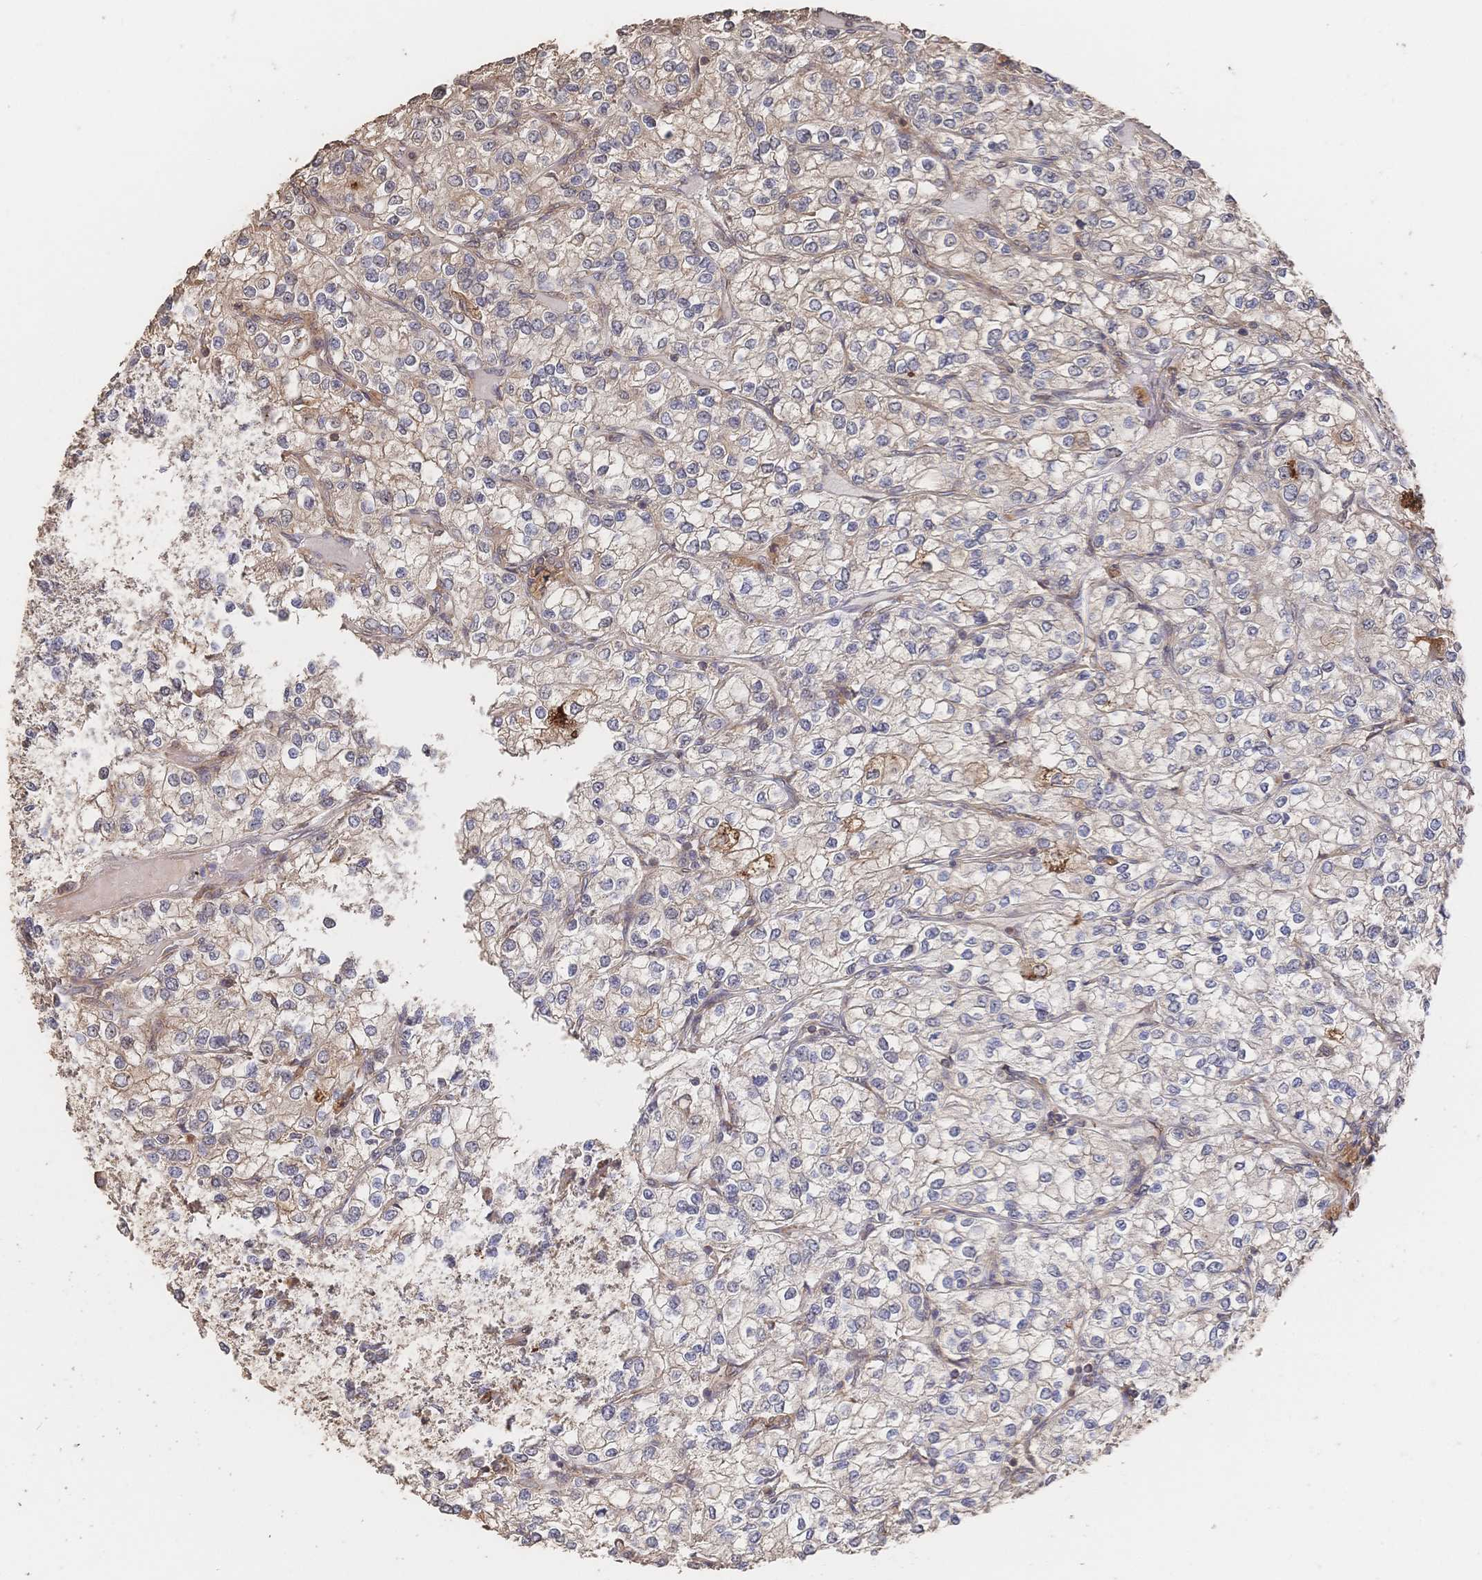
{"staining": {"intensity": "weak", "quantity": "25%-75%", "location": "cytoplasmic/membranous"}, "tissue": "renal cancer", "cell_type": "Tumor cells", "image_type": "cancer", "snomed": [{"axis": "morphology", "description": "Adenocarcinoma, NOS"}, {"axis": "topography", "description": "Kidney"}], "caption": "Brown immunohistochemical staining in renal cancer reveals weak cytoplasmic/membranous positivity in approximately 25%-75% of tumor cells.", "gene": "DNAJA4", "patient": {"sex": "male", "age": 80}}